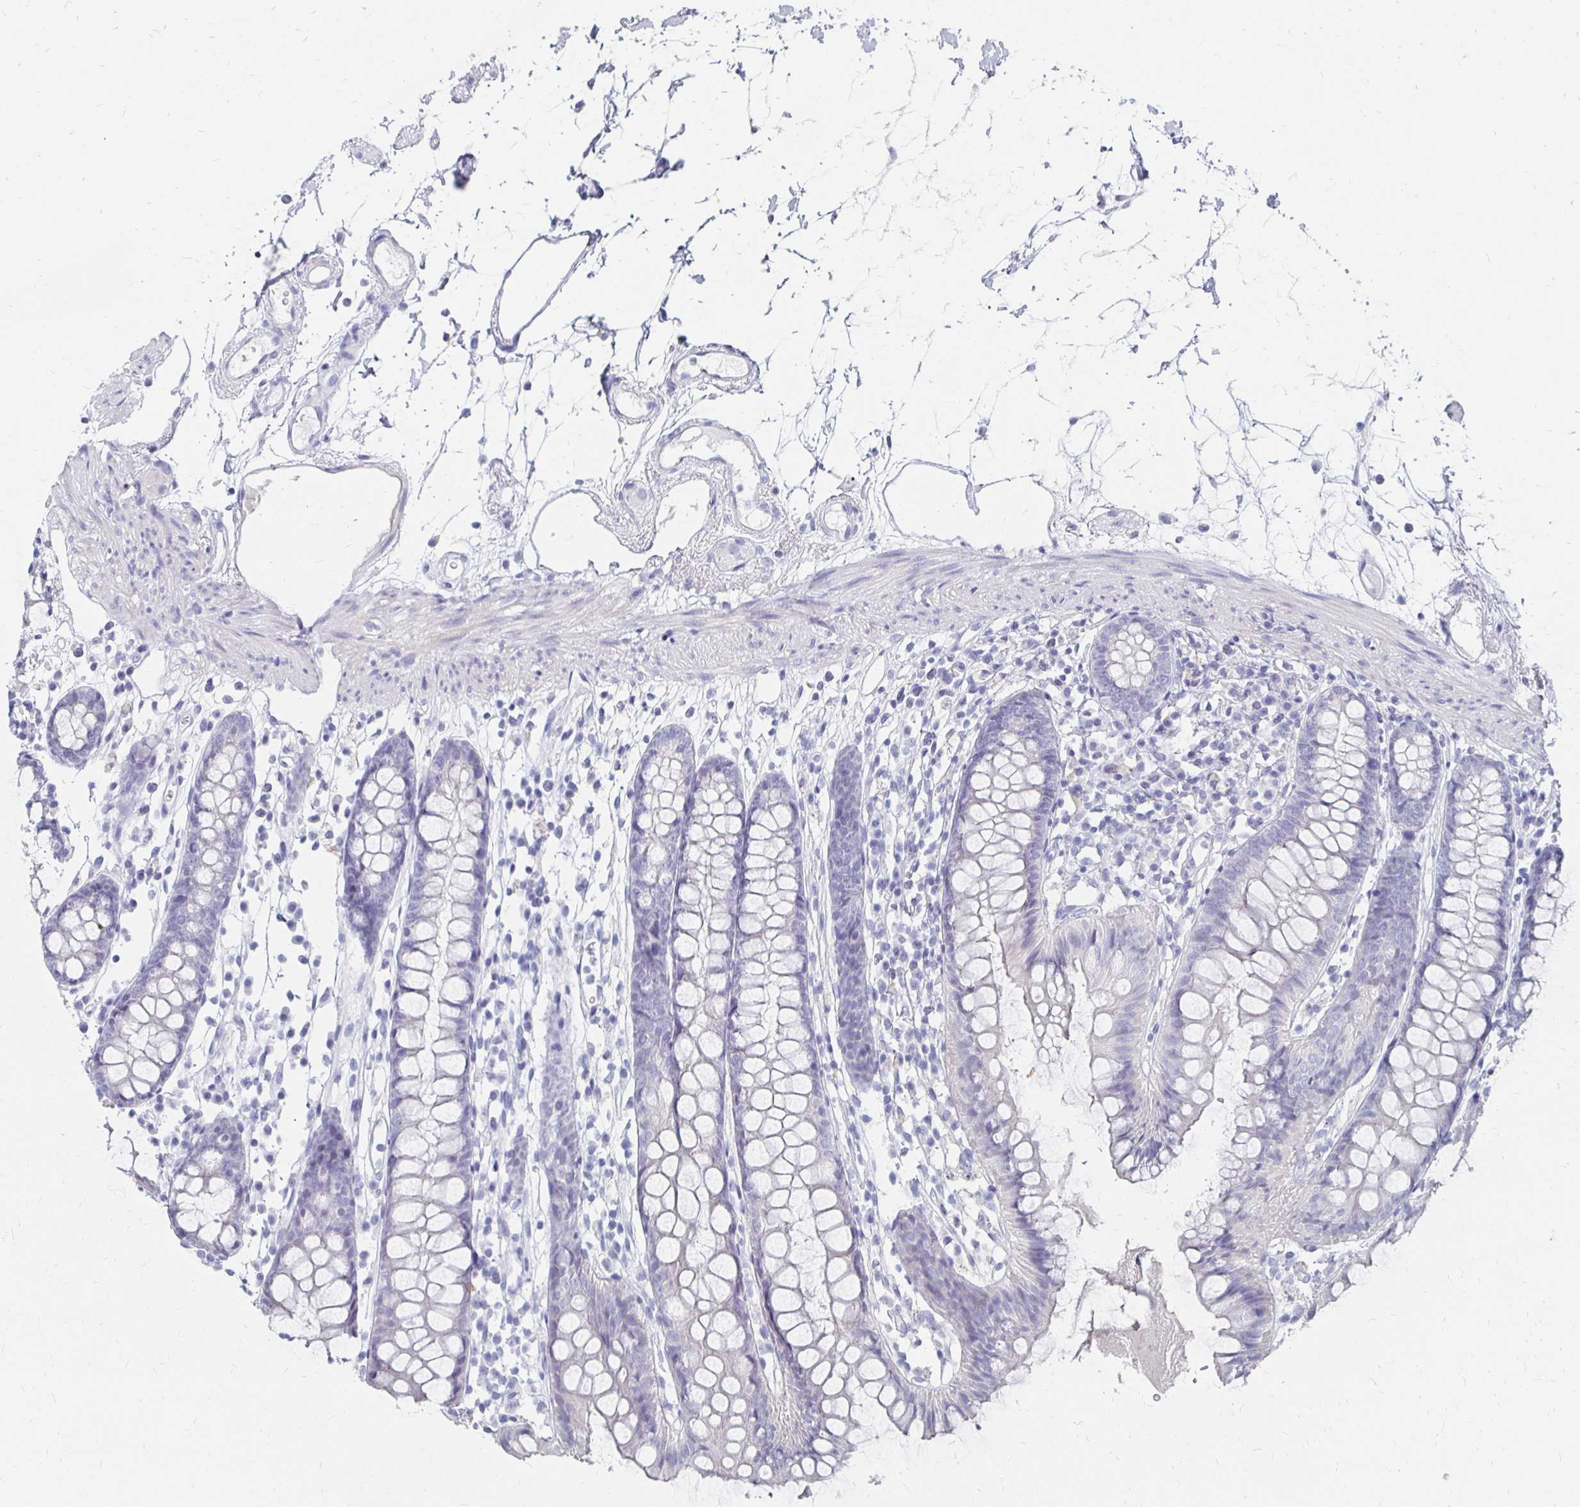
{"staining": {"intensity": "negative", "quantity": "none", "location": "none"}, "tissue": "colon", "cell_type": "Endothelial cells", "image_type": "normal", "snomed": [{"axis": "morphology", "description": "Normal tissue, NOS"}, {"axis": "topography", "description": "Colon"}], "caption": "IHC image of normal human colon stained for a protein (brown), which displays no positivity in endothelial cells. (Immunohistochemistry, brightfield microscopy, high magnification).", "gene": "SYCP3", "patient": {"sex": "female", "age": 84}}